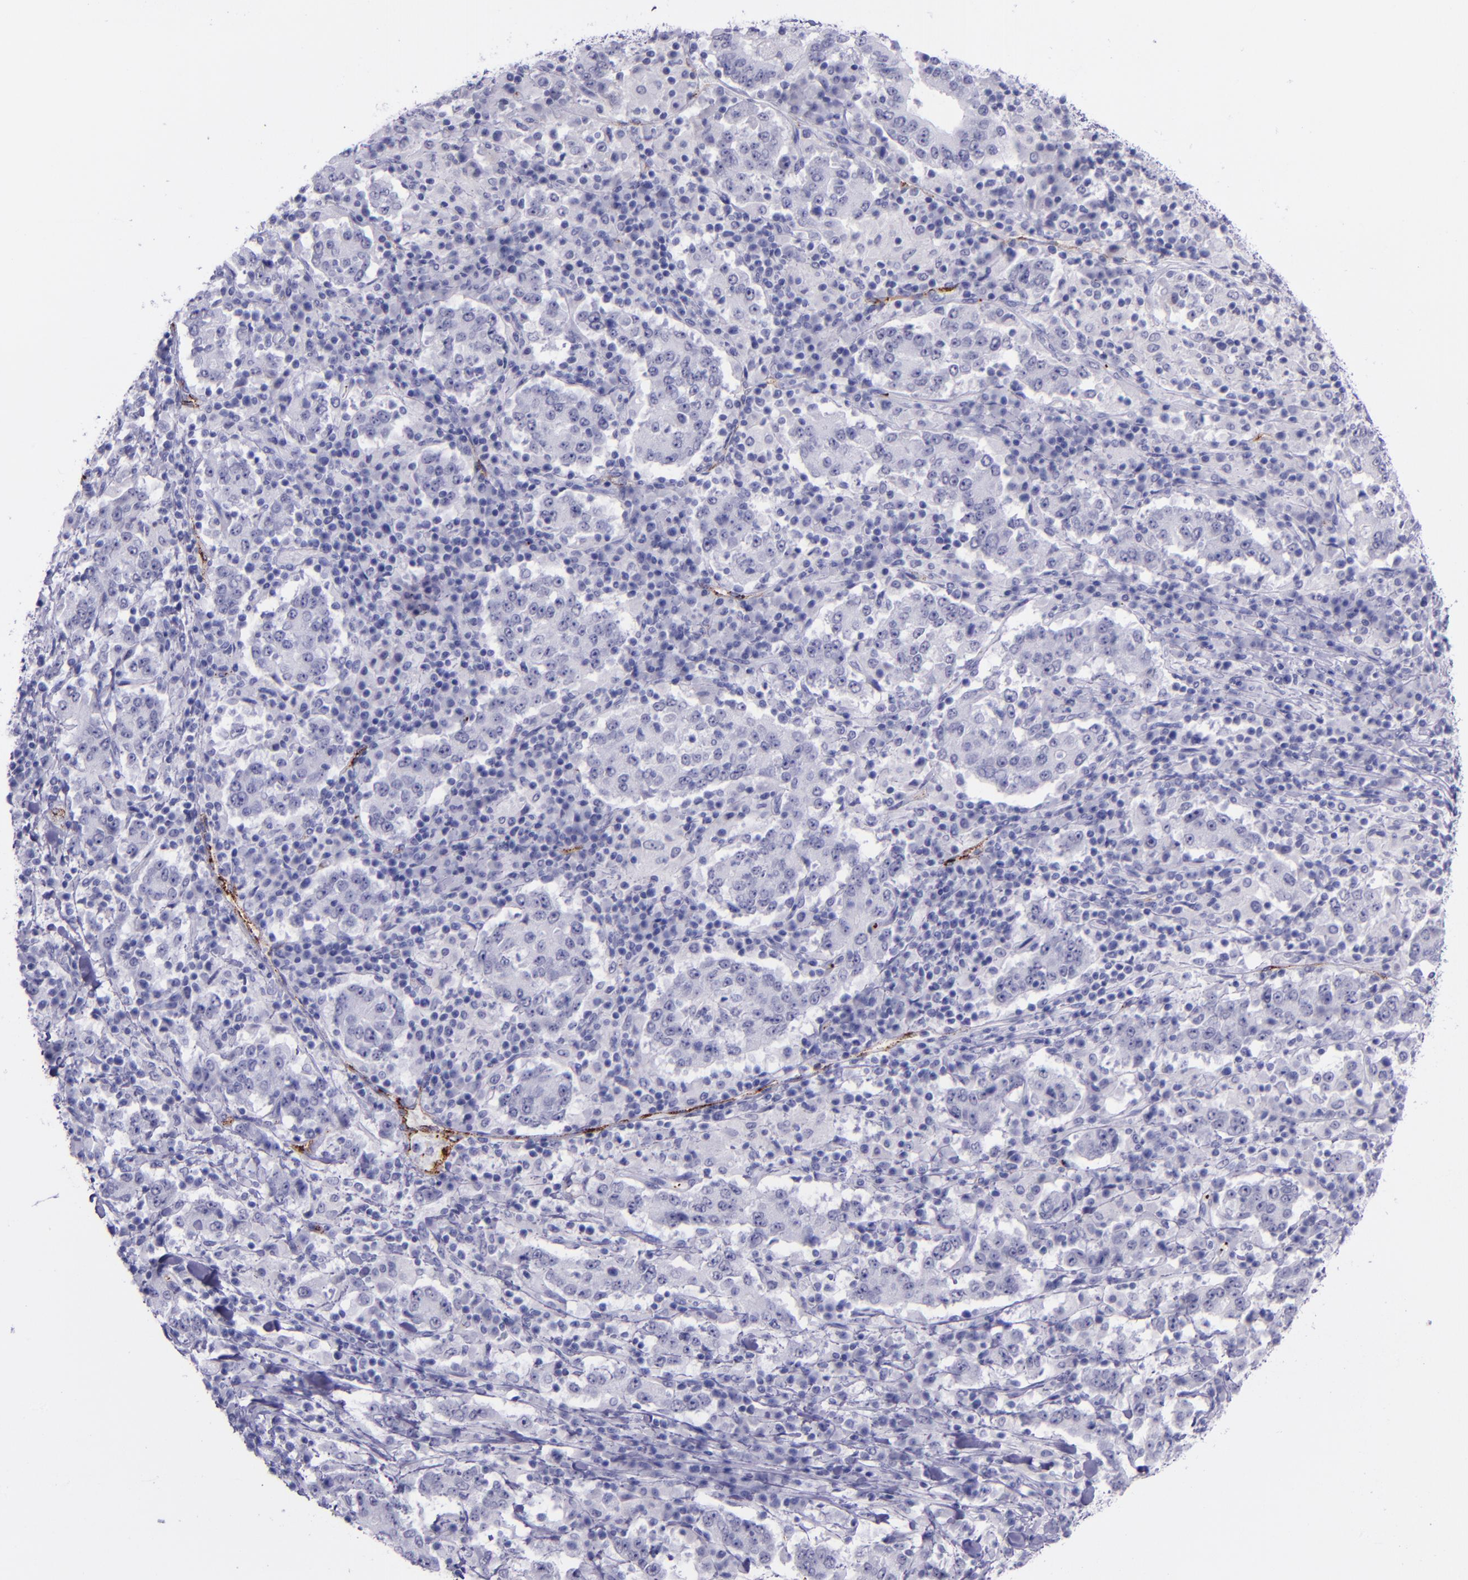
{"staining": {"intensity": "negative", "quantity": "none", "location": "none"}, "tissue": "stomach cancer", "cell_type": "Tumor cells", "image_type": "cancer", "snomed": [{"axis": "morphology", "description": "Normal tissue, NOS"}, {"axis": "morphology", "description": "Adenocarcinoma, NOS"}, {"axis": "topography", "description": "Stomach, upper"}, {"axis": "topography", "description": "Stomach"}], "caption": "Tumor cells show no significant positivity in stomach adenocarcinoma. (Brightfield microscopy of DAB immunohistochemistry (IHC) at high magnification).", "gene": "SELE", "patient": {"sex": "male", "age": 59}}